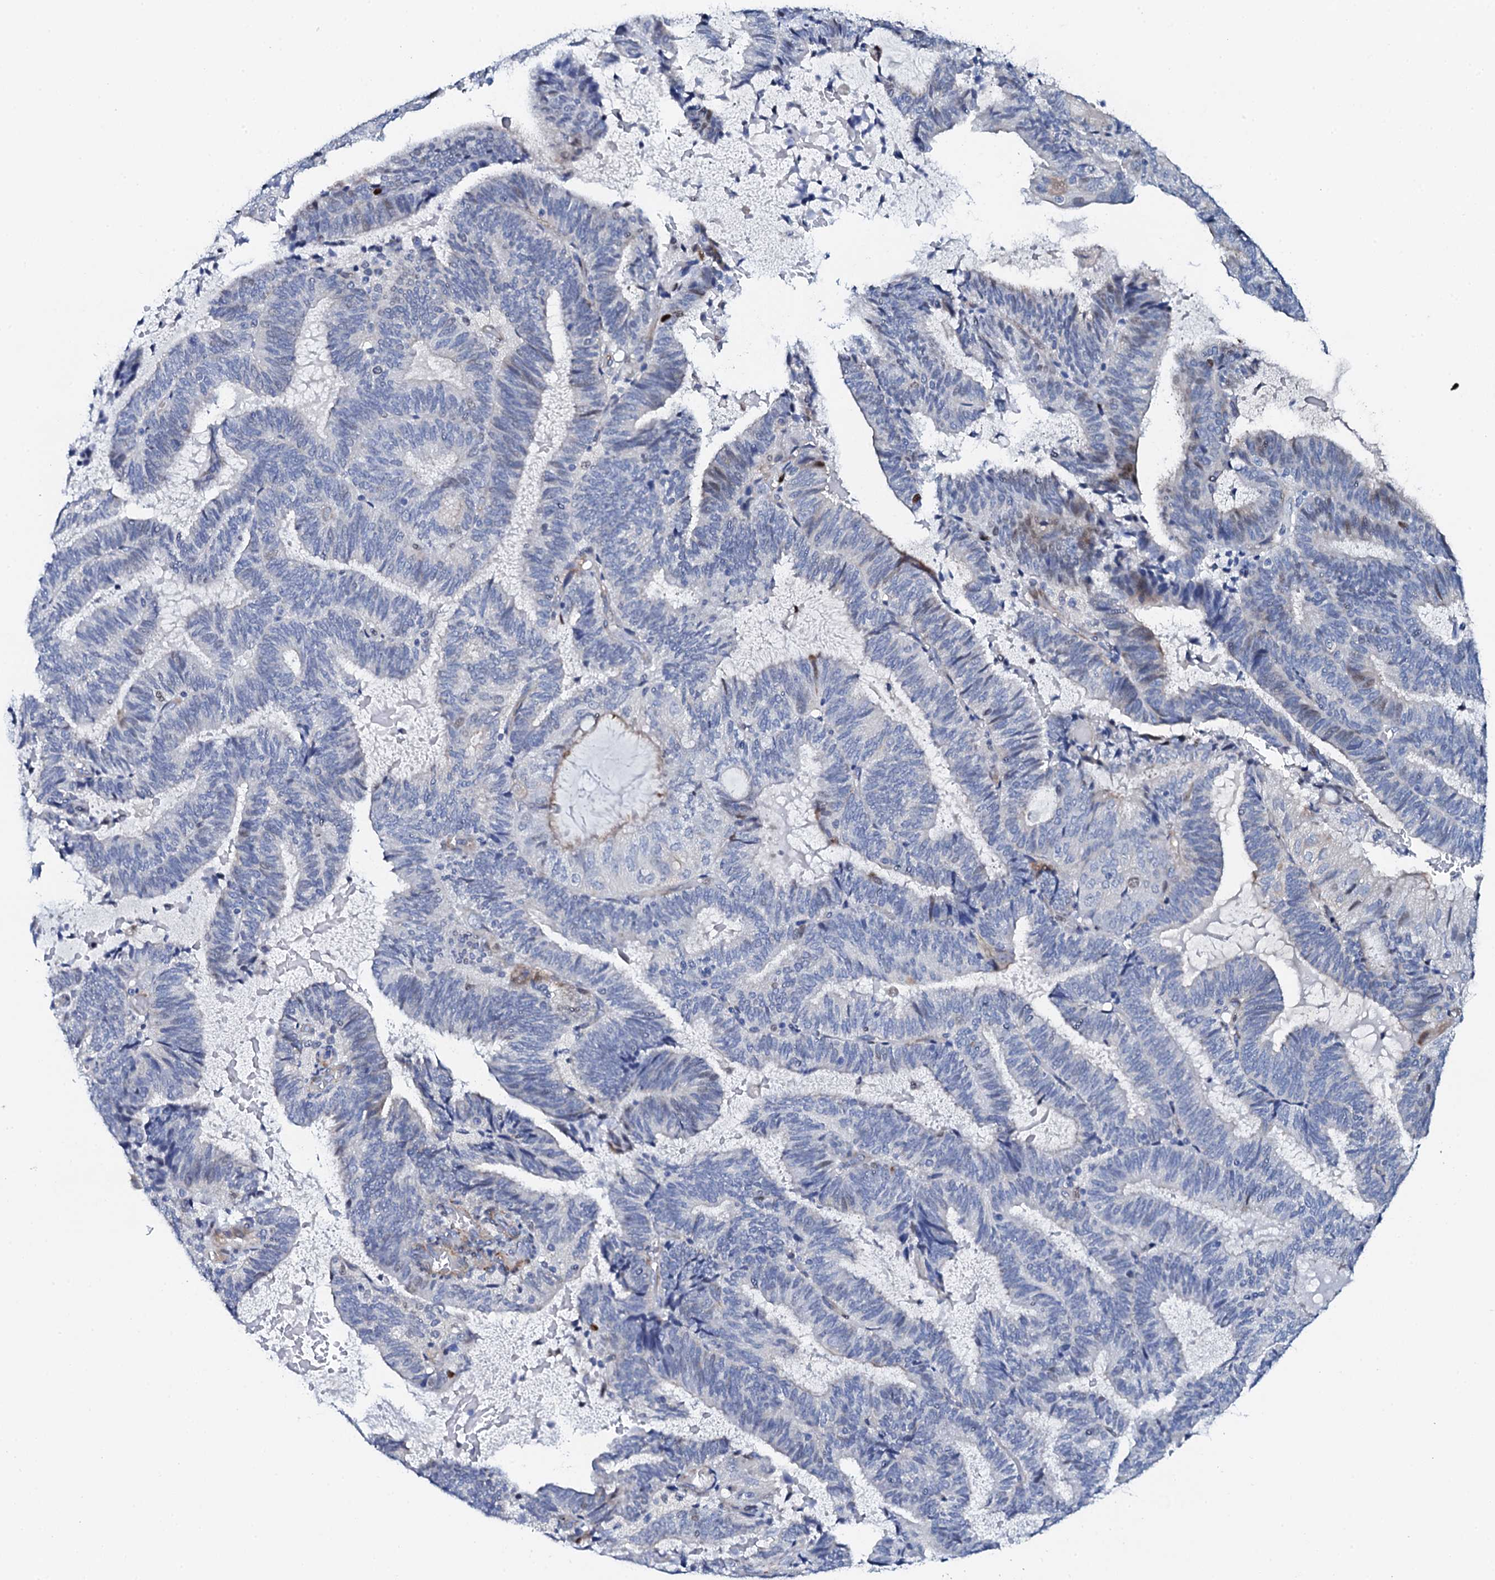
{"staining": {"intensity": "negative", "quantity": "none", "location": "none"}, "tissue": "endometrial cancer", "cell_type": "Tumor cells", "image_type": "cancer", "snomed": [{"axis": "morphology", "description": "Adenocarcinoma, NOS"}, {"axis": "topography", "description": "Endometrium"}], "caption": "This histopathology image is of adenocarcinoma (endometrial) stained with IHC to label a protein in brown with the nuclei are counter-stained blue. There is no staining in tumor cells.", "gene": "NUDT13", "patient": {"sex": "female", "age": 81}}